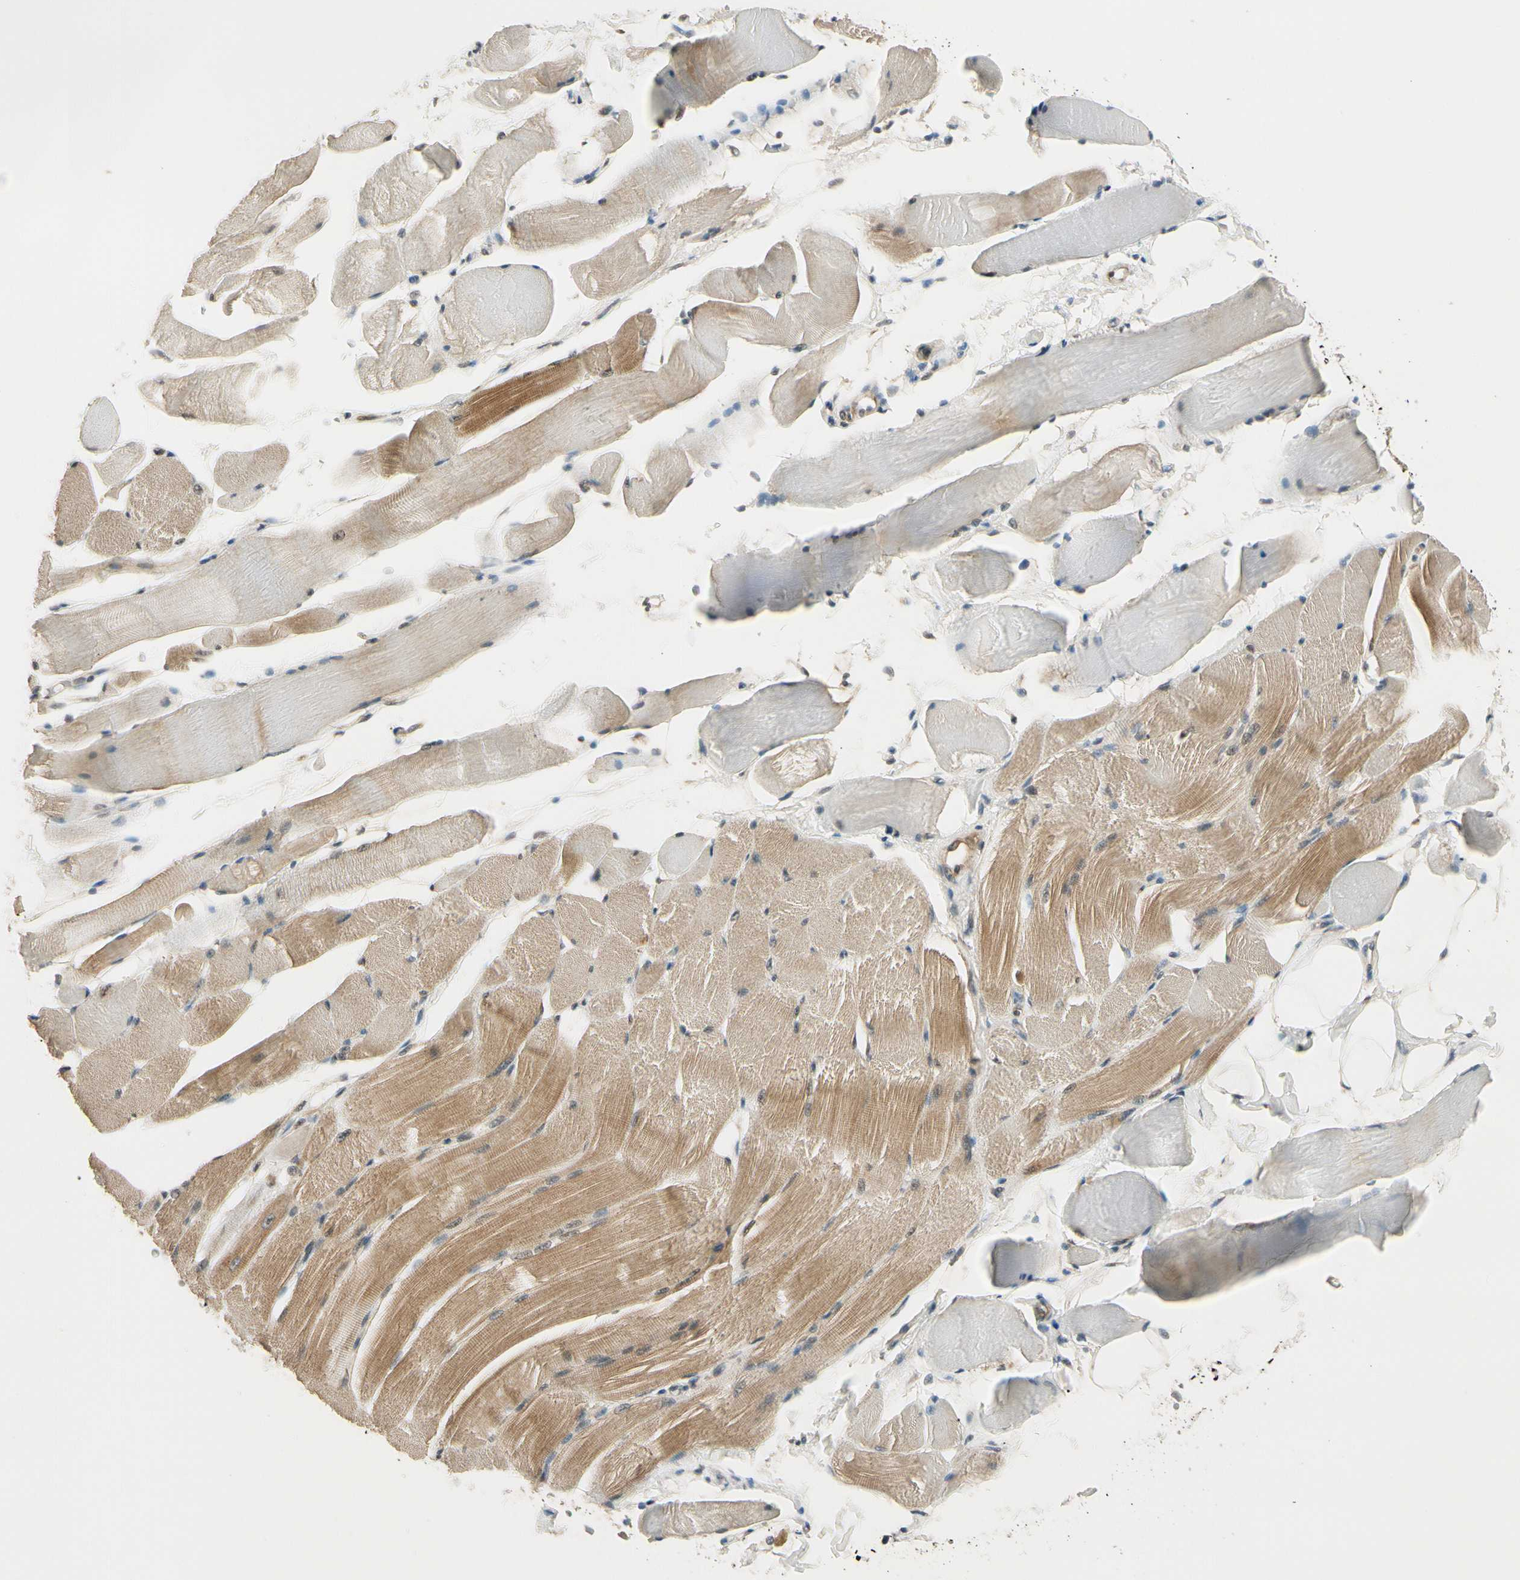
{"staining": {"intensity": "moderate", "quantity": "25%-75%", "location": "cytoplasmic/membranous"}, "tissue": "skeletal muscle", "cell_type": "Myocytes", "image_type": "normal", "snomed": [{"axis": "morphology", "description": "Normal tissue, NOS"}, {"axis": "topography", "description": "Skeletal muscle"}, {"axis": "topography", "description": "Peripheral nerve tissue"}], "caption": "Skeletal muscle stained for a protein (brown) shows moderate cytoplasmic/membranous positive staining in approximately 25%-75% of myocytes.", "gene": "MCPH1", "patient": {"sex": "female", "age": 84}}